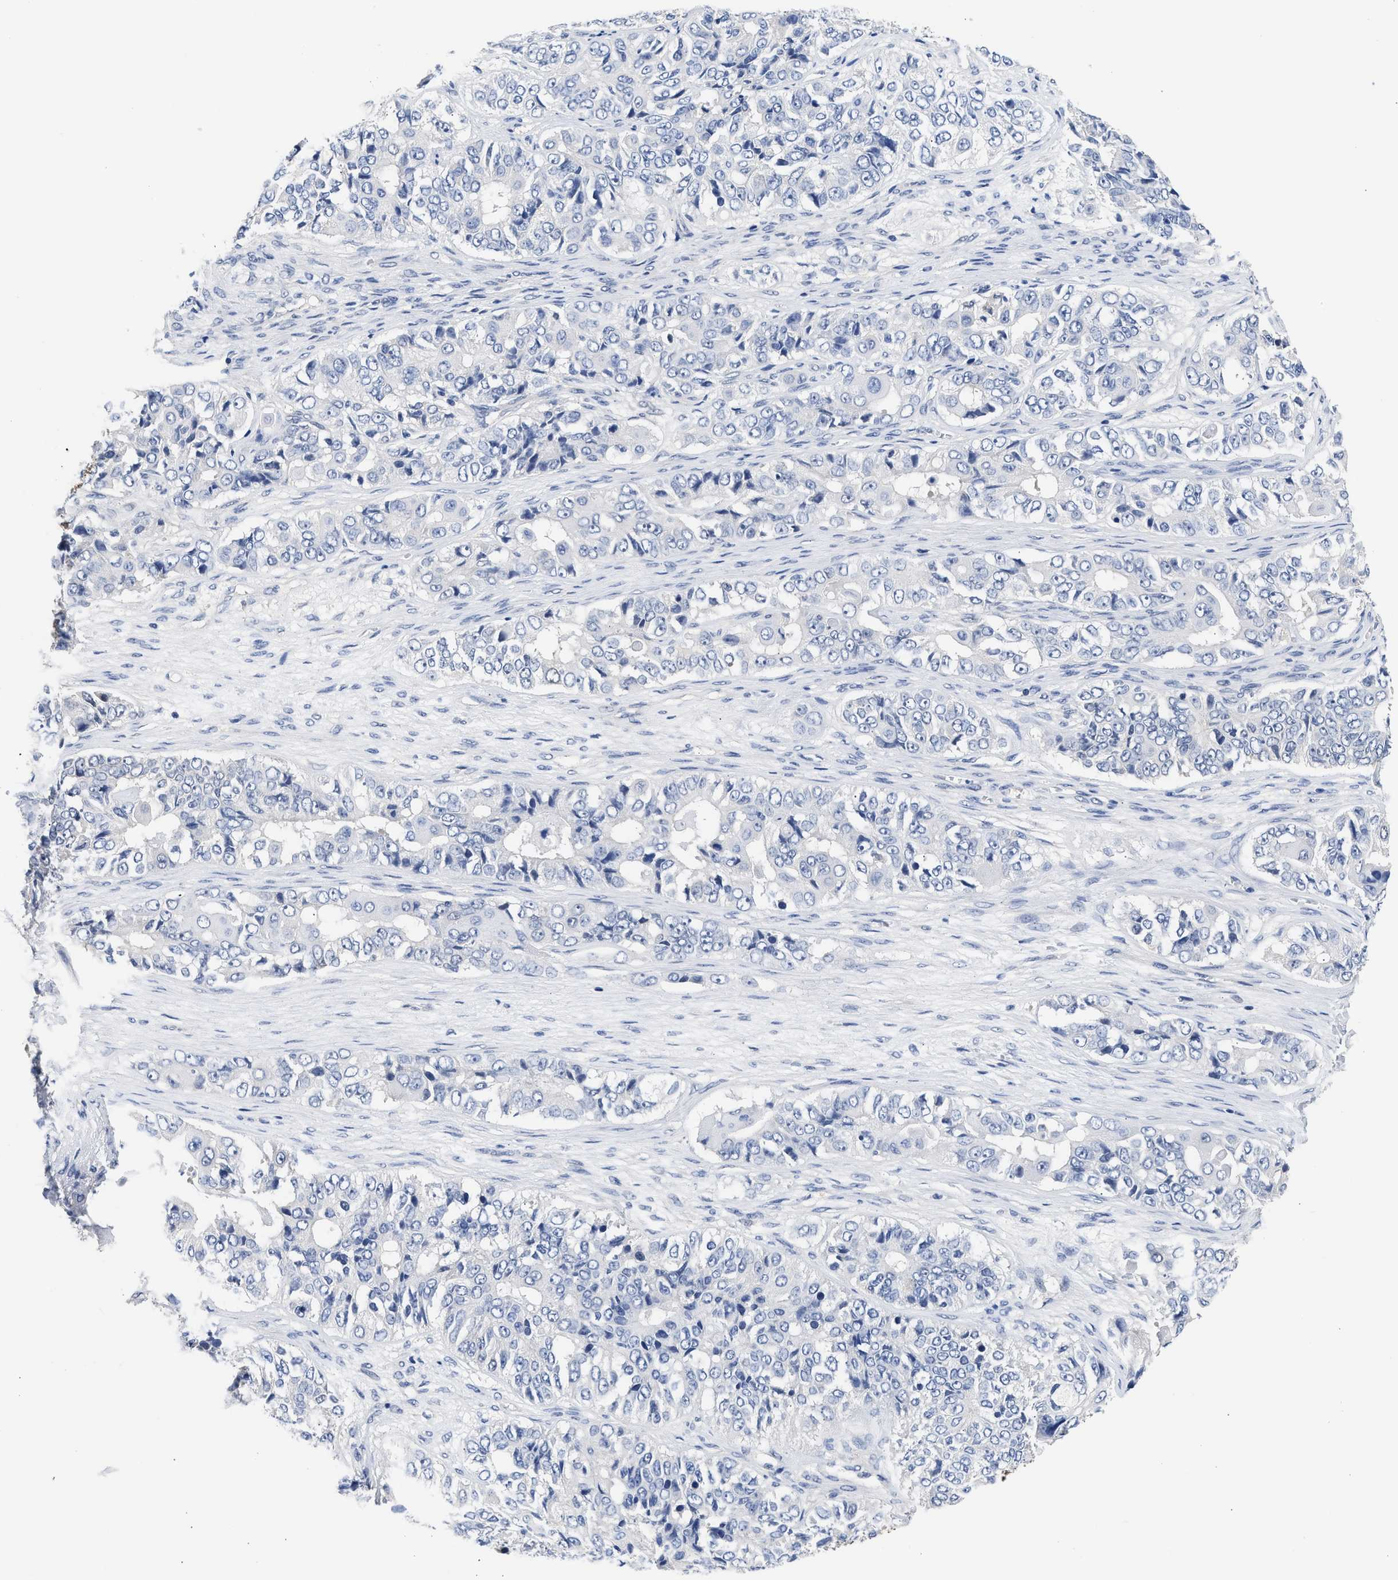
{"staining": {"intensity": "negative", "quantity": "none", "location": "none"}, "tissue": "ovarian cancer", "cell_type": "Tumor cells", "image_type": "cancer", "snomed": [{"axis": "morphology", "description": "Carcinoma, endometroid"}, {"axis": "topography", "description": "Ovary"}], "caption": "This histopathology image is of ovarian cancer stained with immunohistochemistry (IHC) to label a protein in brown with the nuclei are counter-stained blue. There is no positivity in tumor cells.", "gene": "XPO5", "patient": {"sex": "female", "age": 51}}